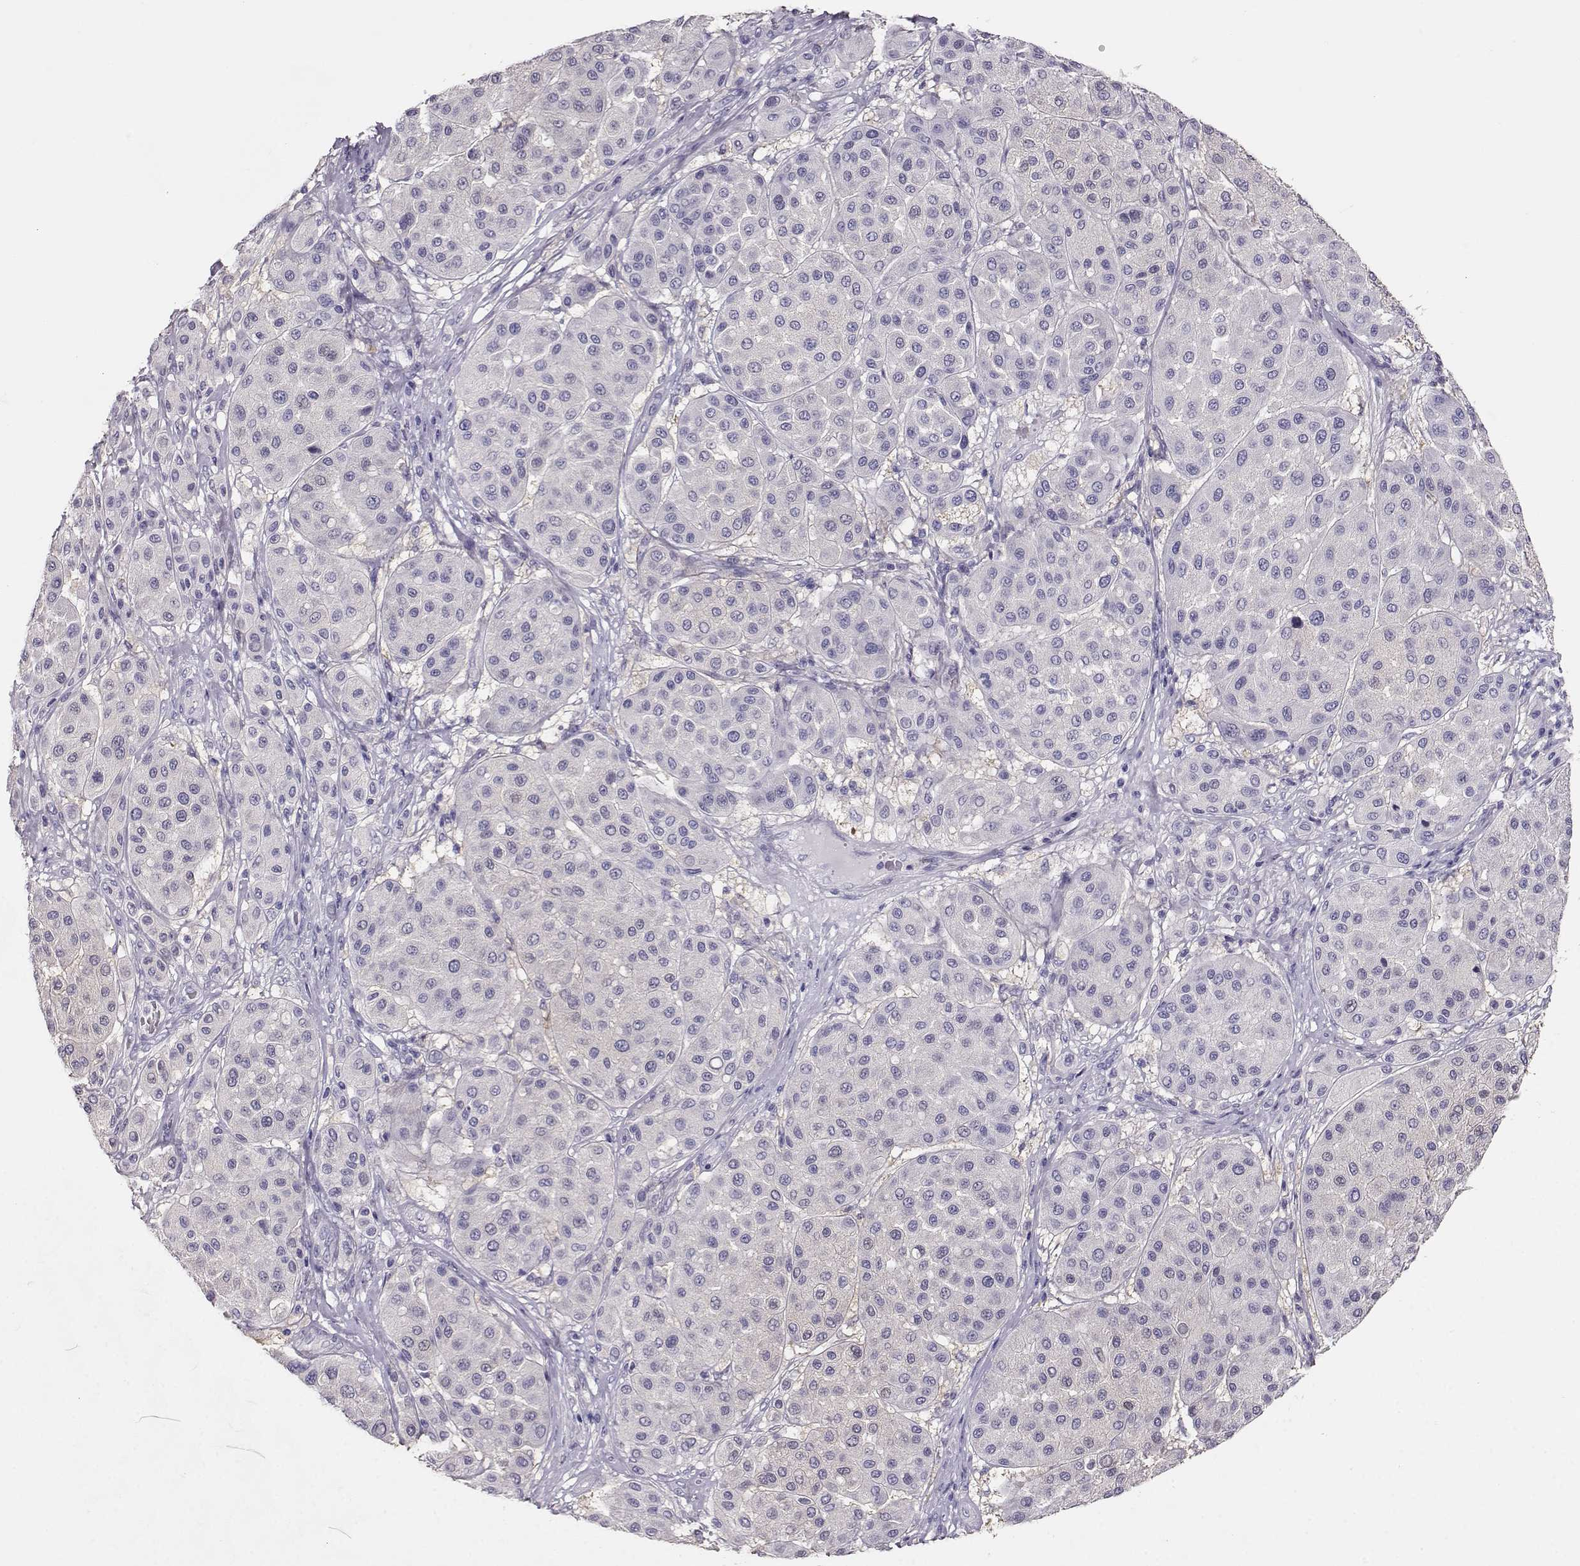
{"staining": {"intensity": "negative", "quantity": "none", "location": "none"}, "tissue": "melanoma", "cell_type": "Tumor cells", "image_type": "cancer", "snomed": [{"axis": "morphology", "description": "Malignant melanoma, Metastatic site"}, {"axis": "topography", "description": "Smooth muscle"}], "caption": "This is a micrograph of immunohistochemistry (IHC) staining of malignant melanoma (metastatic site), which shows no staining in tumor cells.", "gene": "NDRG4", "patient": {"sex": "male", "age": 41}}